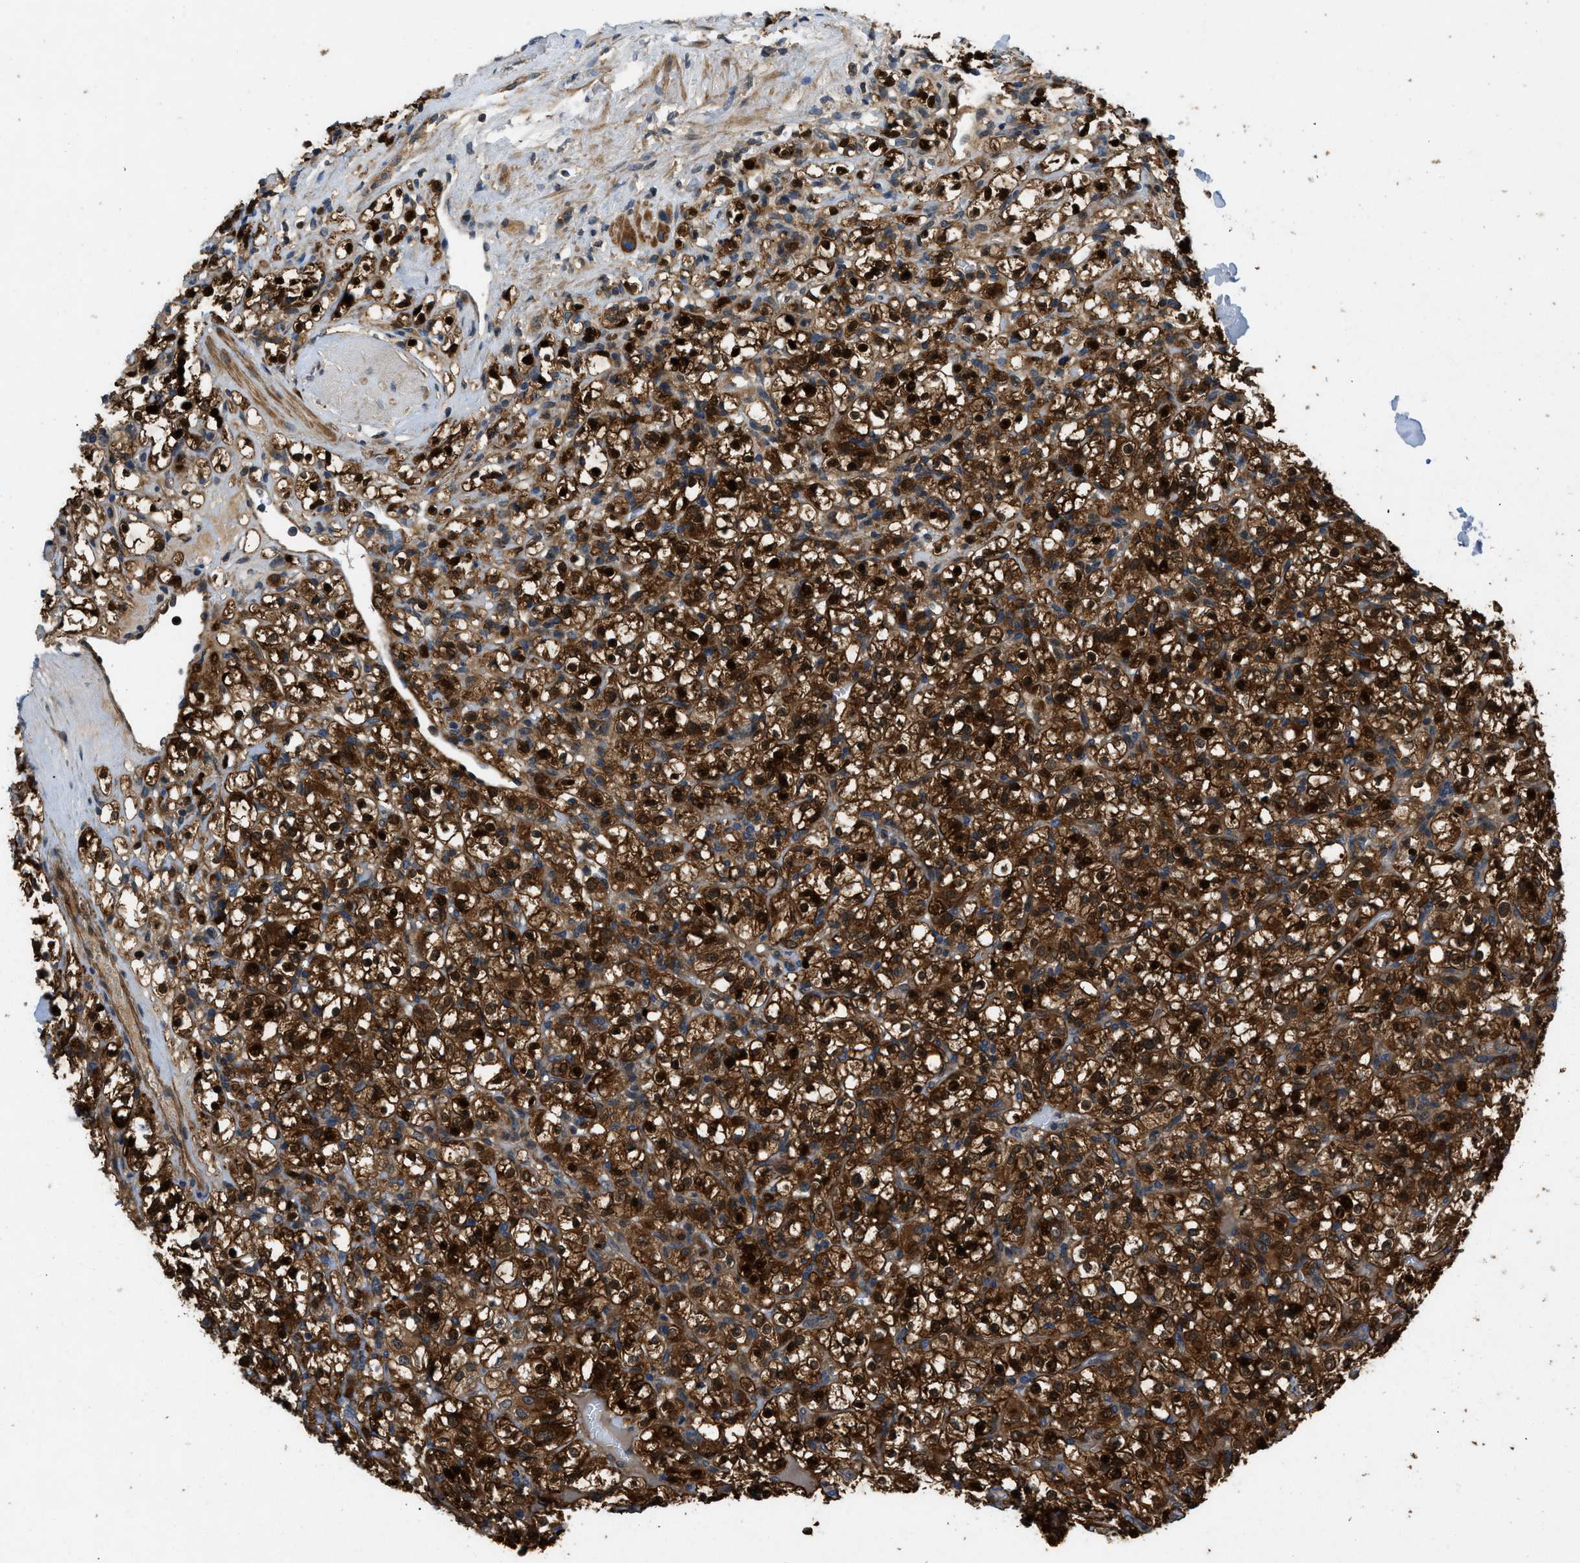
{"staining": {"intensity": "strong", "quantity": ">75%", "location": "cytoplasmic/membranous,nuclear"}, "tissue": "renal cancer", "cell_type": "Tumor cells", "image_type": "cancer", "snomed": [{"axis": "morphology", "description": "Normal tissue, NOS"}, {"axis": "morphology", "description": "Adenocarcinoma, NOS"}, {"axis": "topography", "description": "Kidney"}], "caption": "Protein expression analysis of human renal cancer (adenocarcinoma) reveals strong cytoplasmic/membranous and nuclear staining in approximately >75% of tumor cells. (Stains: DAB (3,3'-diaminobenzidine) in brown, nuclei in blue, Microscopy: brightfield microscopy at high magnification).", "gene": "GPR31", "patient": {"sex": "female", "age": 72}}